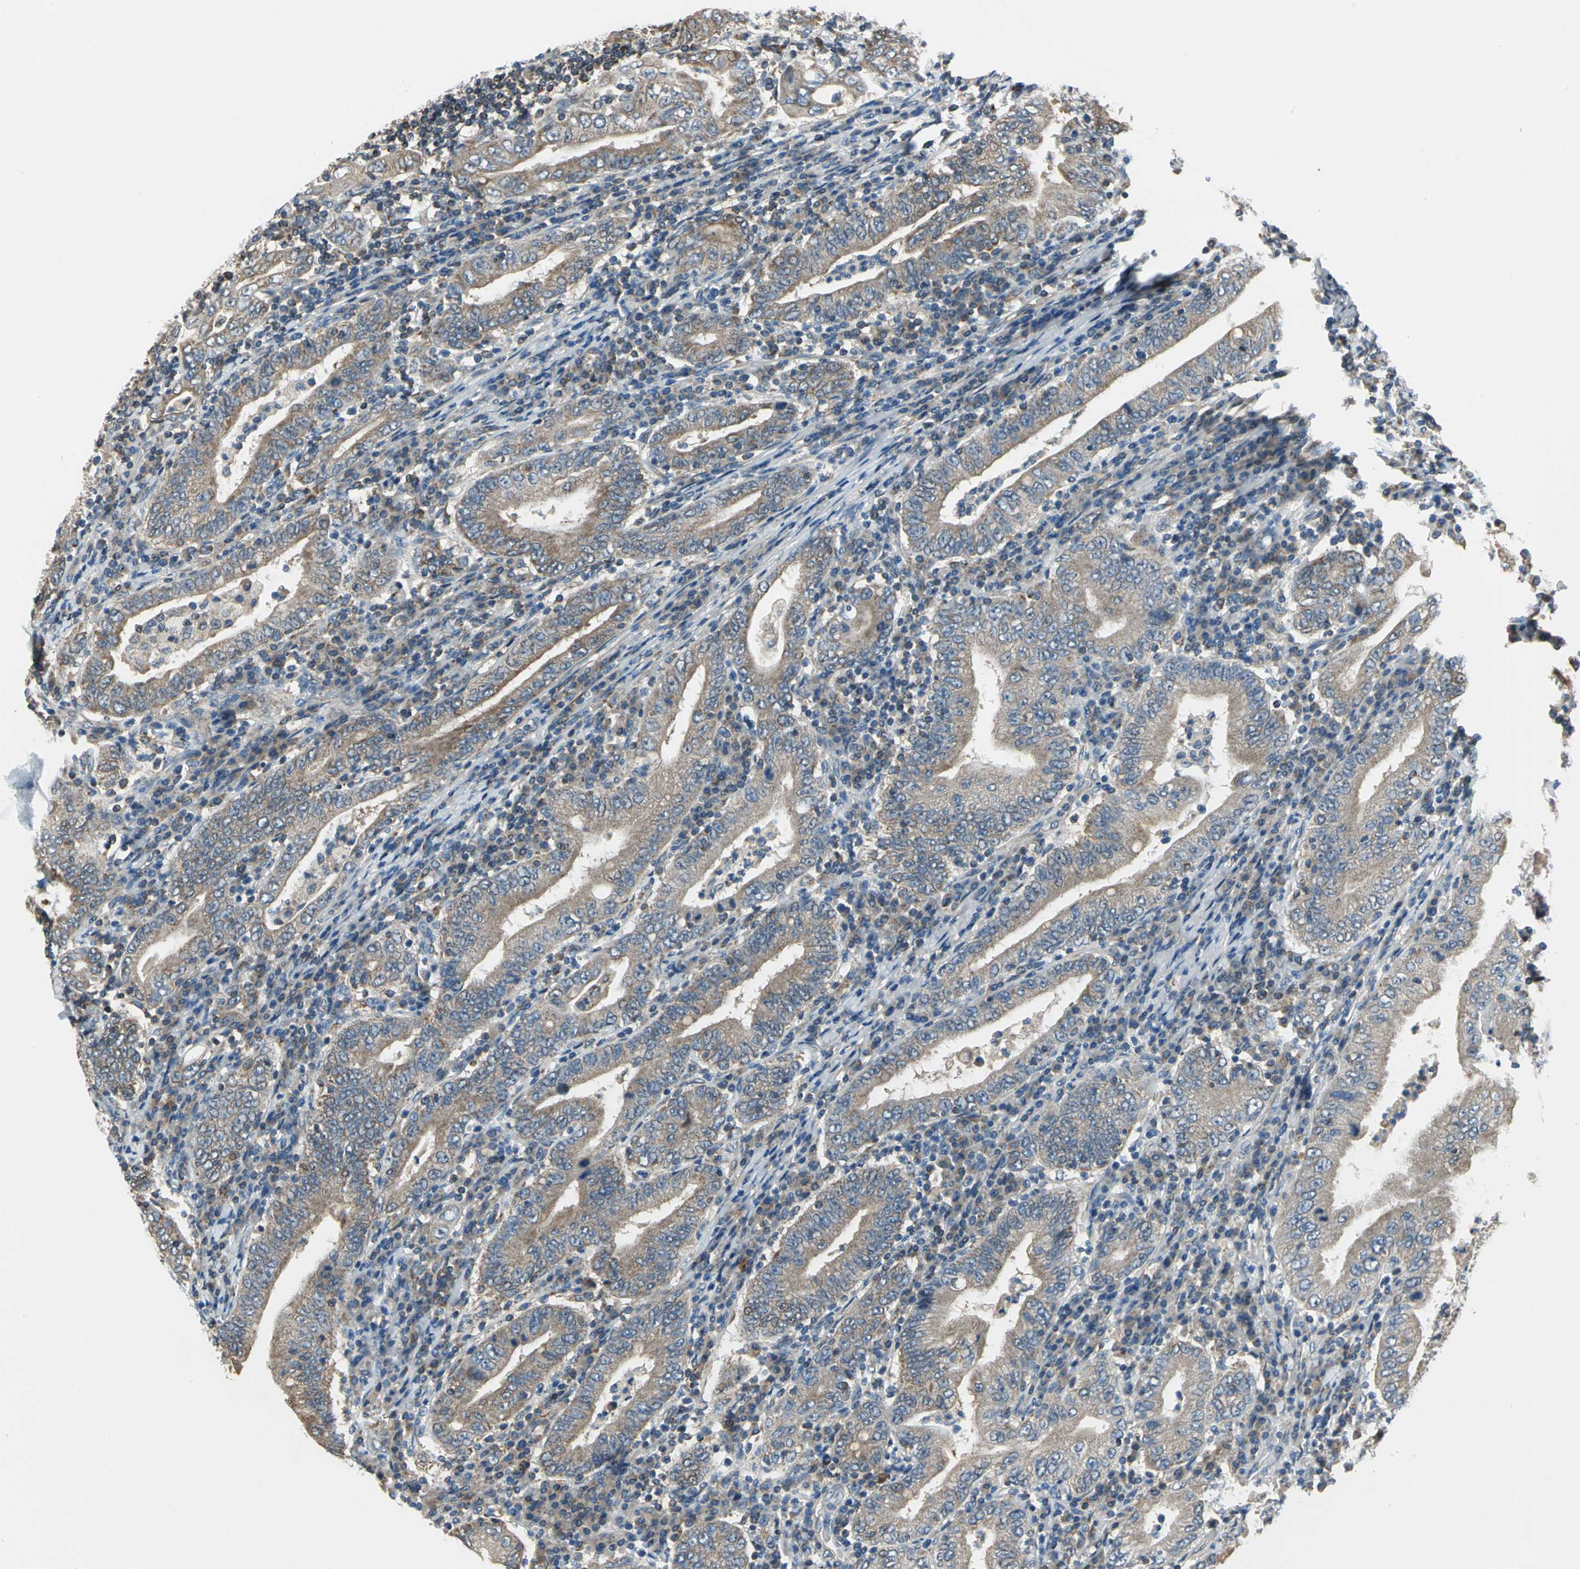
{"staining": {"intensity": "moderate", "quantity": ">75%", "location": "cytoplasmic/membranous"}, "tissue": "stomach cancer", "cell_type": "Tumor cells", "image_type": "cancer", "snomed": [{"axis": "morphology", "description": "Normal tissue, NOS"}, {"axis": "morphology", "description": "Adenocarcinoma, NOS"}, {"axis": "topography", "description": "Esophagus"}, {"axis": "topography", "description": "Stomach, upper"}, {"axis": "topography", "description": "Peripheral nerve tissue"}], "caption": "Protein staining by immunohistochemistry reveals moderate cytoplasmic/membranous positivity in approximately >75% of tumor cells in adenocarcinoma (stomach).", "gene": "TRAK1", "patient": {"sex": "male", "age": 62}}